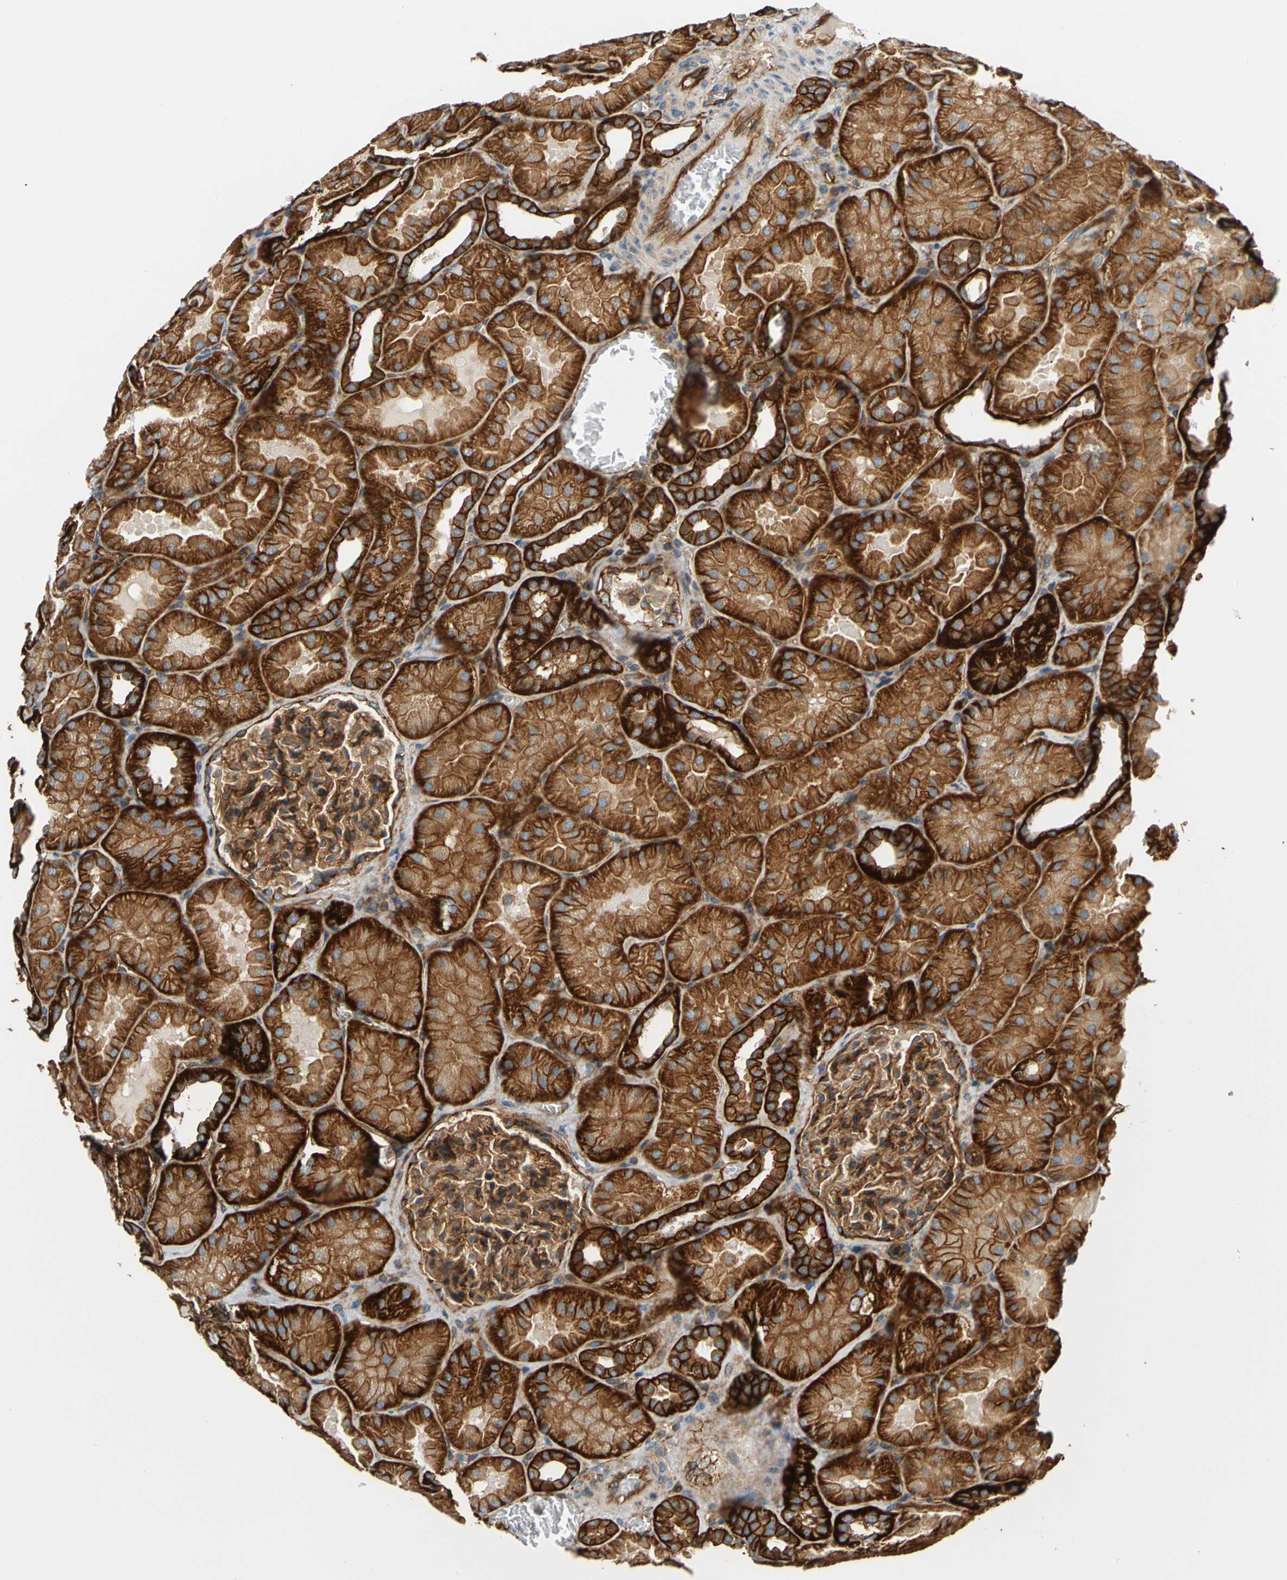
{"staining": {"intensity": "strong", "quantity": ">75%", "location": "cytoplasmic/membranous"}, "tissue": "kidney", "cell_type": "Cells in glomeruli", "image_type": "normal", "snomed": [{"axis": "morphology", "description": "Normal tissue, NOS"}, {"axis": "topography", "description": "Kidney"}], "caption": "Immunohistochemistry (IHC) of benign human kidney reveals high levels of strong cytoplasmic/membranous expression in about >75% of cells in glomeruli.", "gene": "SPTAN1", "patient": {"sex": "male", "age": 28}}